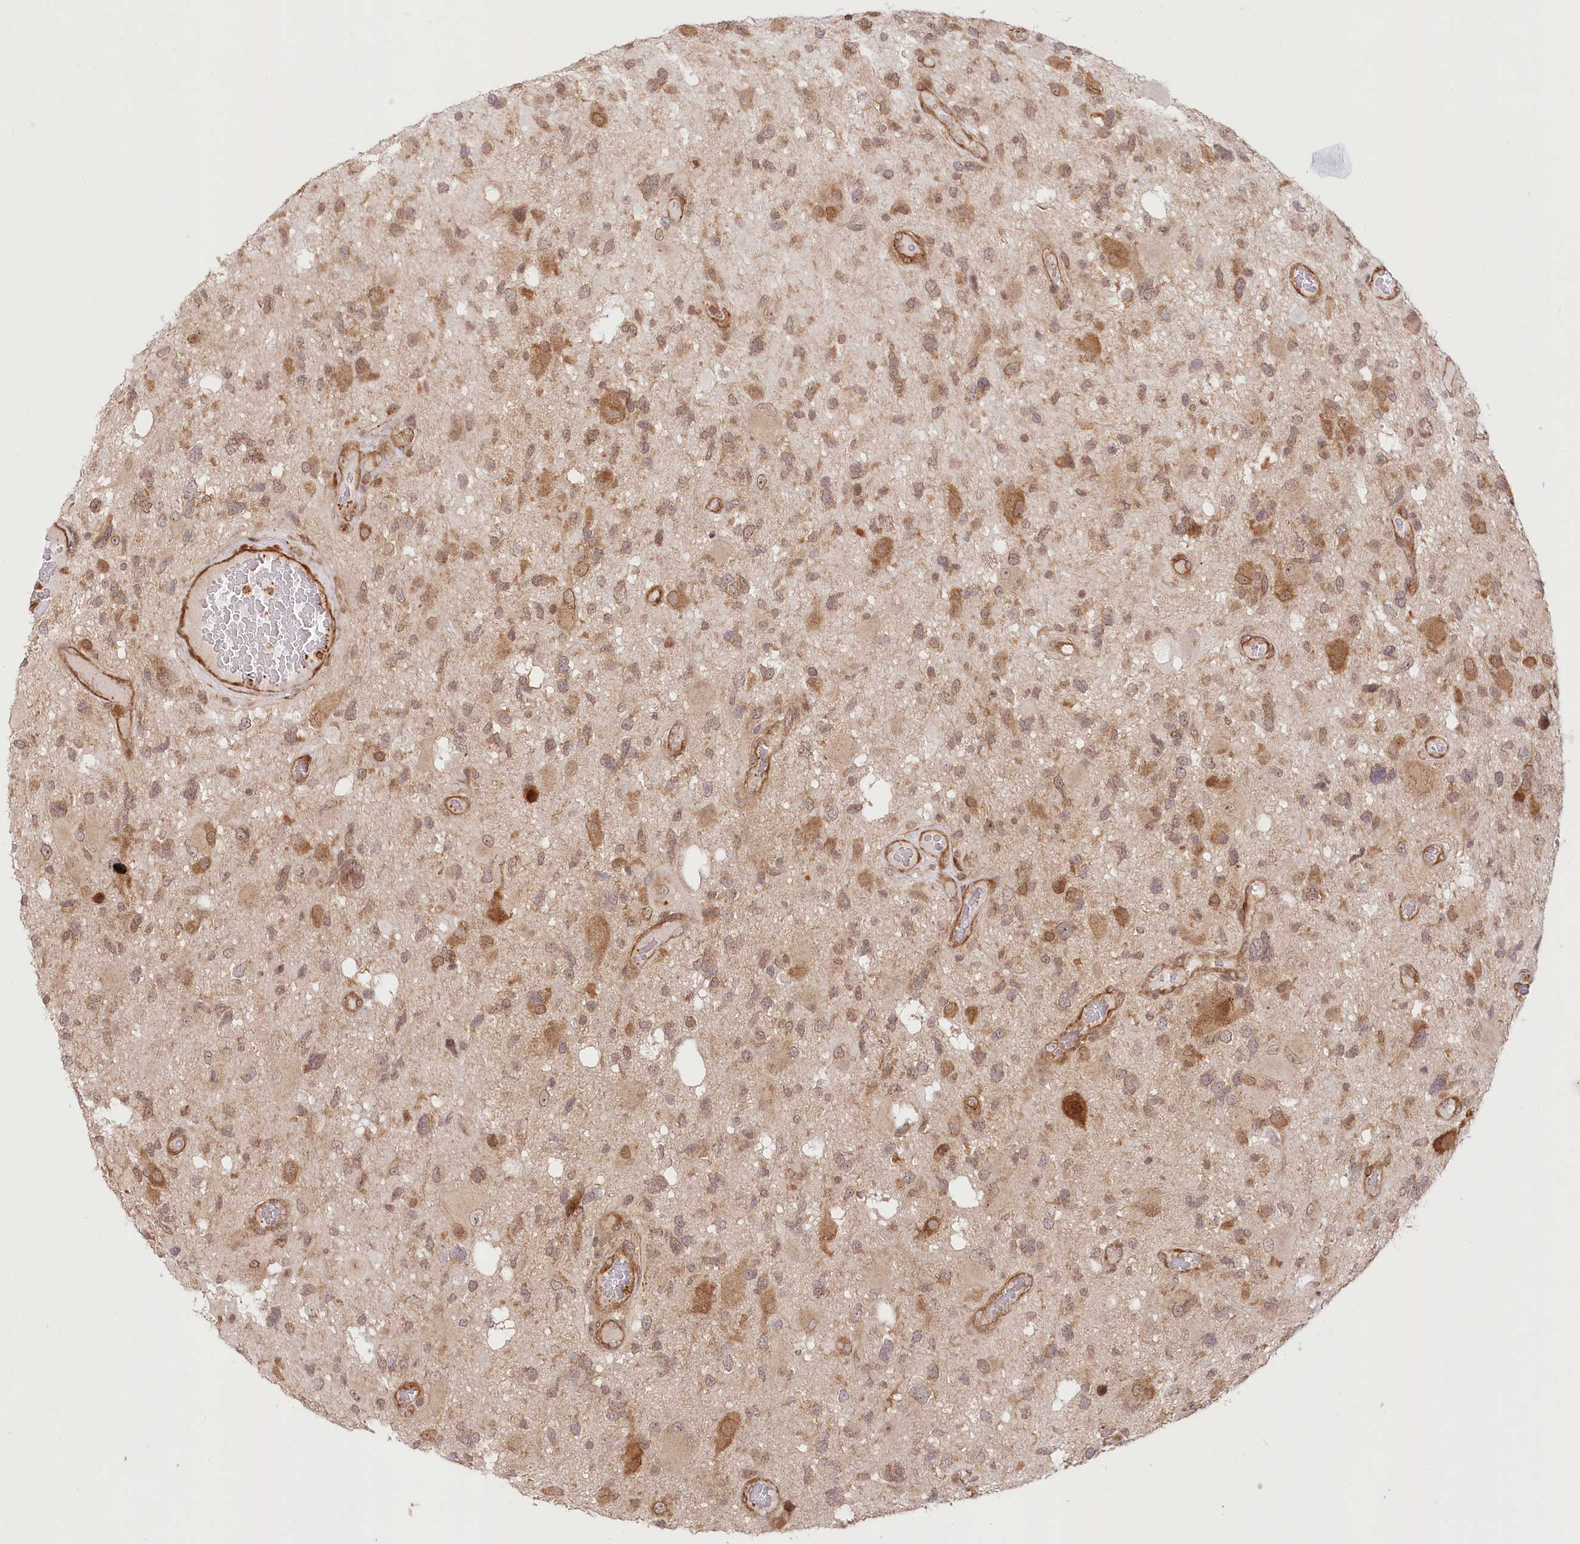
{"staining": {"intensity": "moderate", "quantity": "25%-75%", "location": "cytoplasmic/membranous"}, "tissue": "glioma", "cell_type": "Tumor cells", "image_type": "cancer", "snomed": [{"axis": "morphology", "description": "Glioma, malignant, High grade"}, {"axis": "topography", "description": "Brain"}], "caption": "A high-resolution histopathology image shows IHC staining of malignant high-grade glioma, which shows moderate cytoplasmic/membranous expression in approximately 25%-75% of tumor cells.", "gene": "CEP70", "patient": {"sex": "male", "age": 33}}